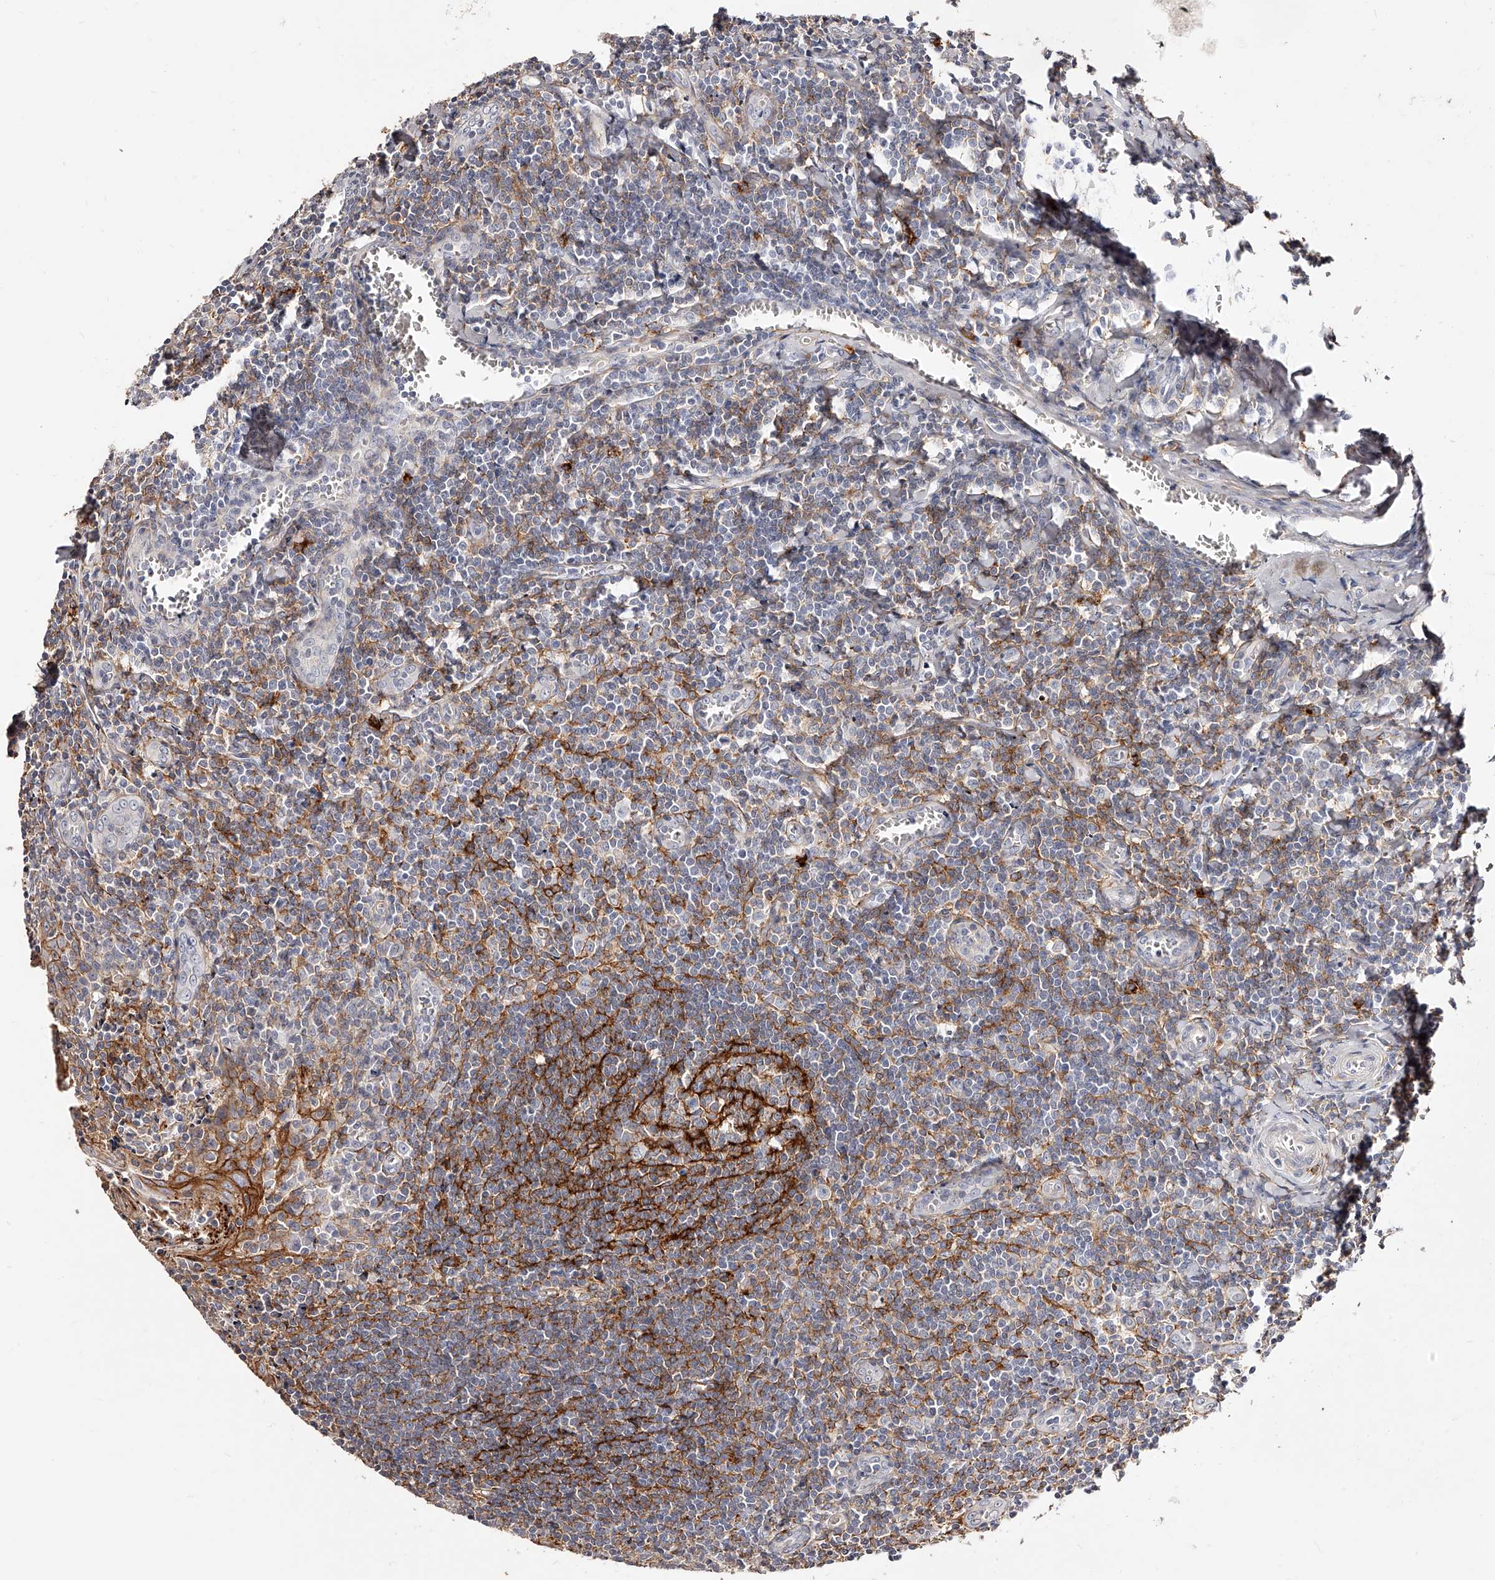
{"staining": {"intensity": "strong", "quantity": "<25%", "location": "cytoplasmic/membranous"}, "tissue": "tonsil", "cell_type": "Germinal center cells", "image_type": "normal", "snomed": [{"axis": "morphology", "description": "Normal tissue, NOS"}, {"axis": "topography", "description": "Tonsil"}], "caption": "IHC staining of normal tonsil, which displays medium levels of strong cytoplasmic/membranous expression in about <25% of germinal center cells indicating strong cytoplasmic/membranous protein expression. The staining was performed using DAB (3,3'-diaminobenzidine) (brown) for protein detection and nuclei were counterstained in hematoxylin (blue).", "gene": "CD82", "patient": {"sex": "male", "age": 27}}